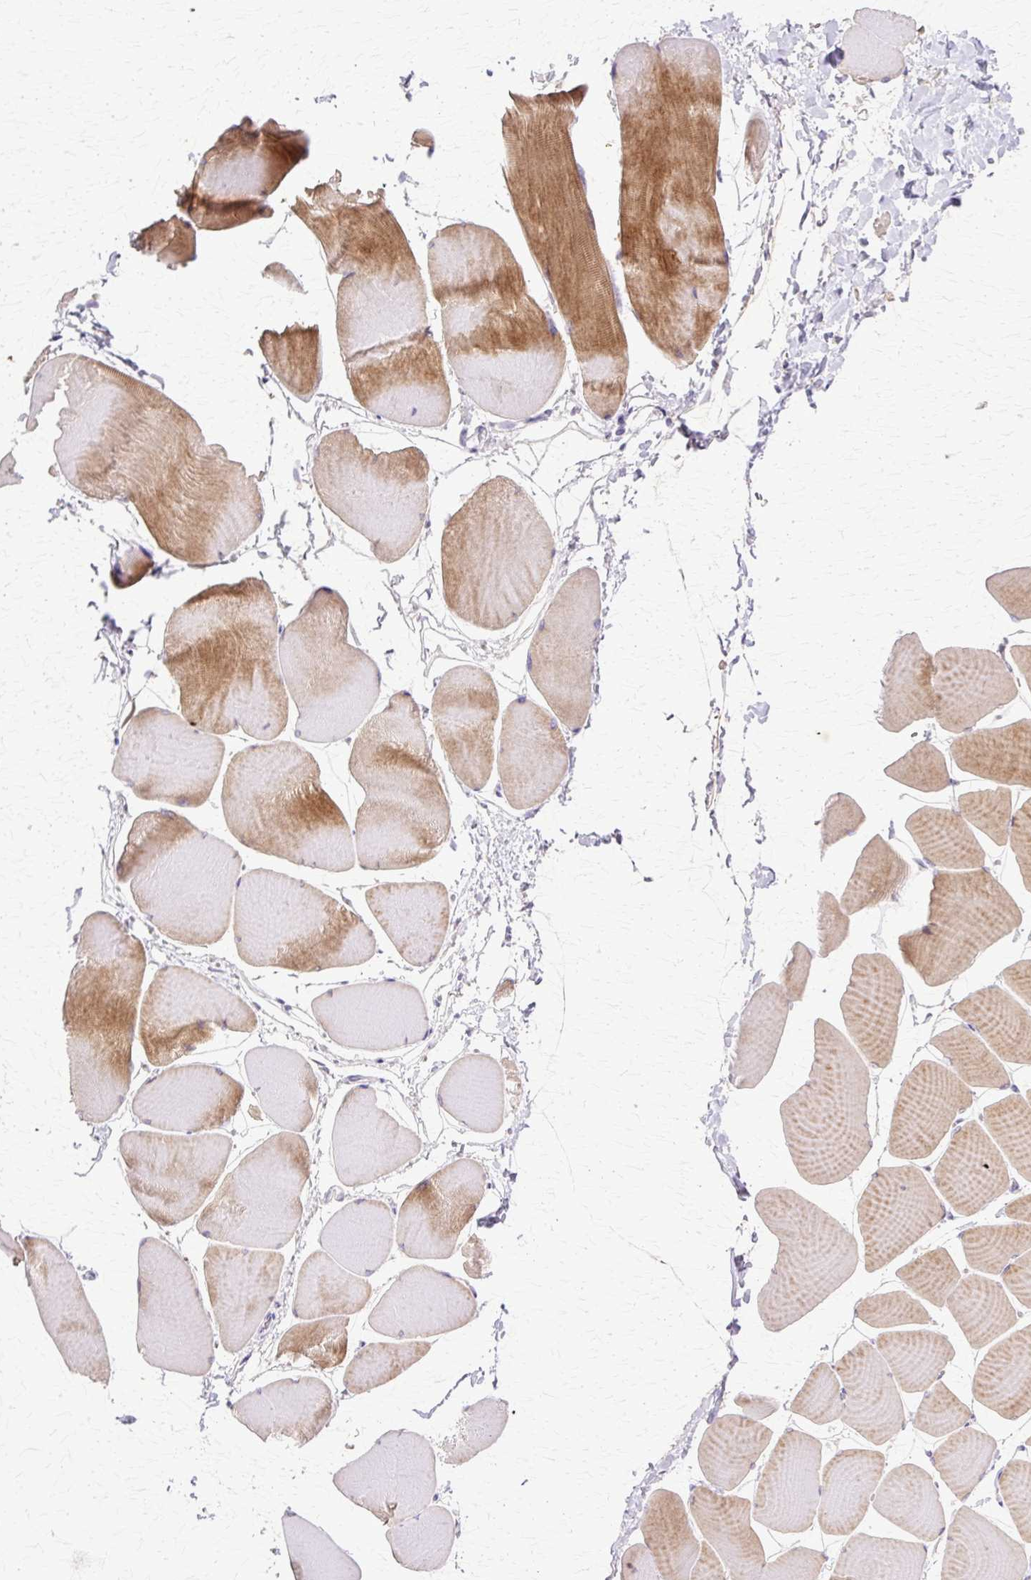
{"staining": {"intensity": "moderate", "quantity": ">75%", "location": "cytoplasmic/membranous"}, "tissue": "skeletal muscle", "cell_type": "Myocytes", "image_type": "normal", "snomed": [{"axis": "morphology", "description": "Normal tissue, NOS"}, {"axis": "topography", "description": "Skeletal muscle"}], "caption": "Skeletal muscle stained with DAB (3,3'-diaminobenzidine) IHC shows medium levels of moderate cytoplasmic/membranous staining in approximately >75% of myocytes.", "gene": "TBC1D3B", "patient": {"sex": "male", "age": 25}}